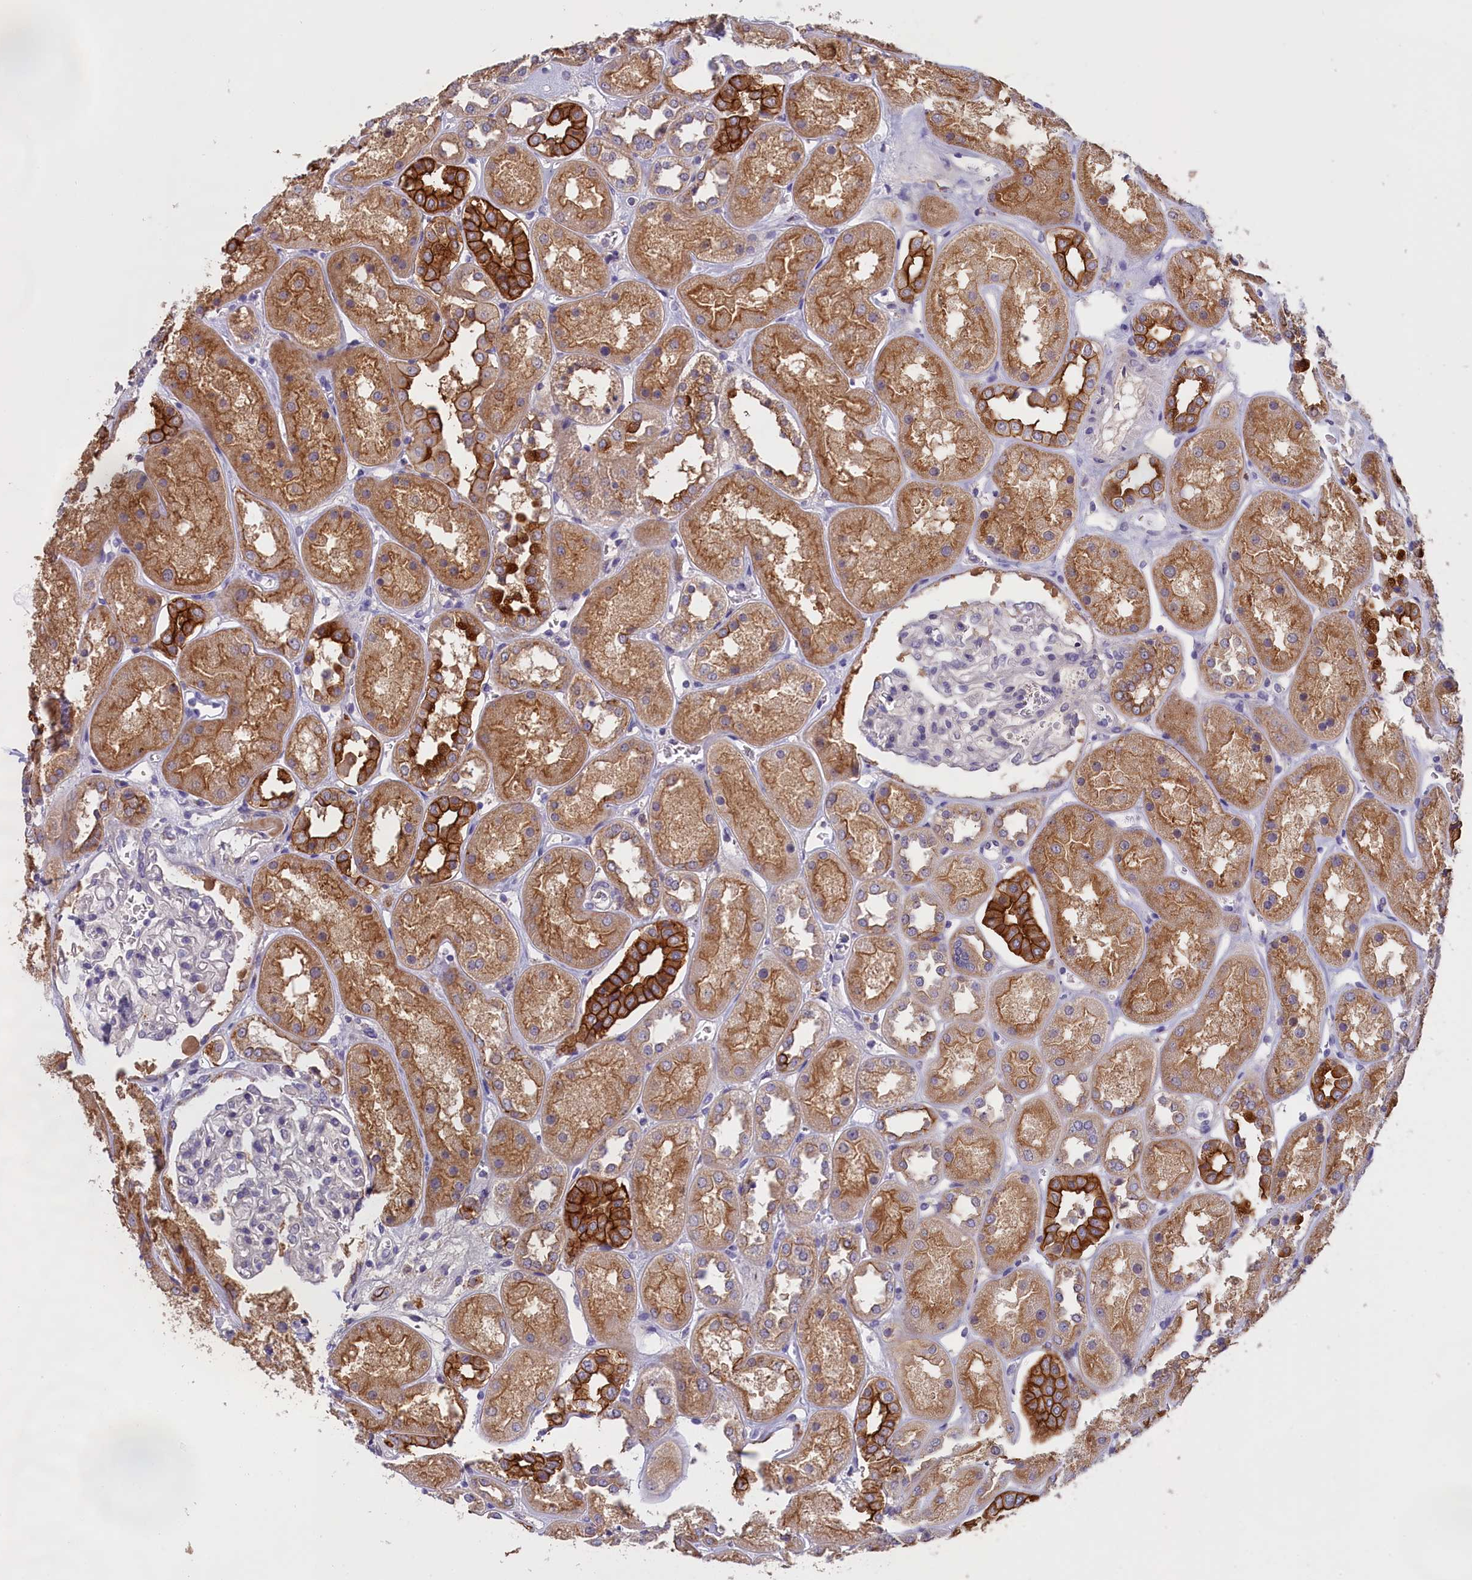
{"staining": {"intensity": "negative", "quantity": "none", "location": "none"}, "tissue": "kidney", "cell_type": "Cells in glomeruli", "image_type": "normal", "snomed": [{"axis": "morphology", "description": "Normal tissue, NOS"}, {"axis": "topography", "description": "Kidney"}], "caption": "DAB immunohistochemical staining of unremarkable kidney exhibits no significant staining in cells in glomeruli.", "gene": "COL19A1", "patient": {"sex": "male", "age": 70}}